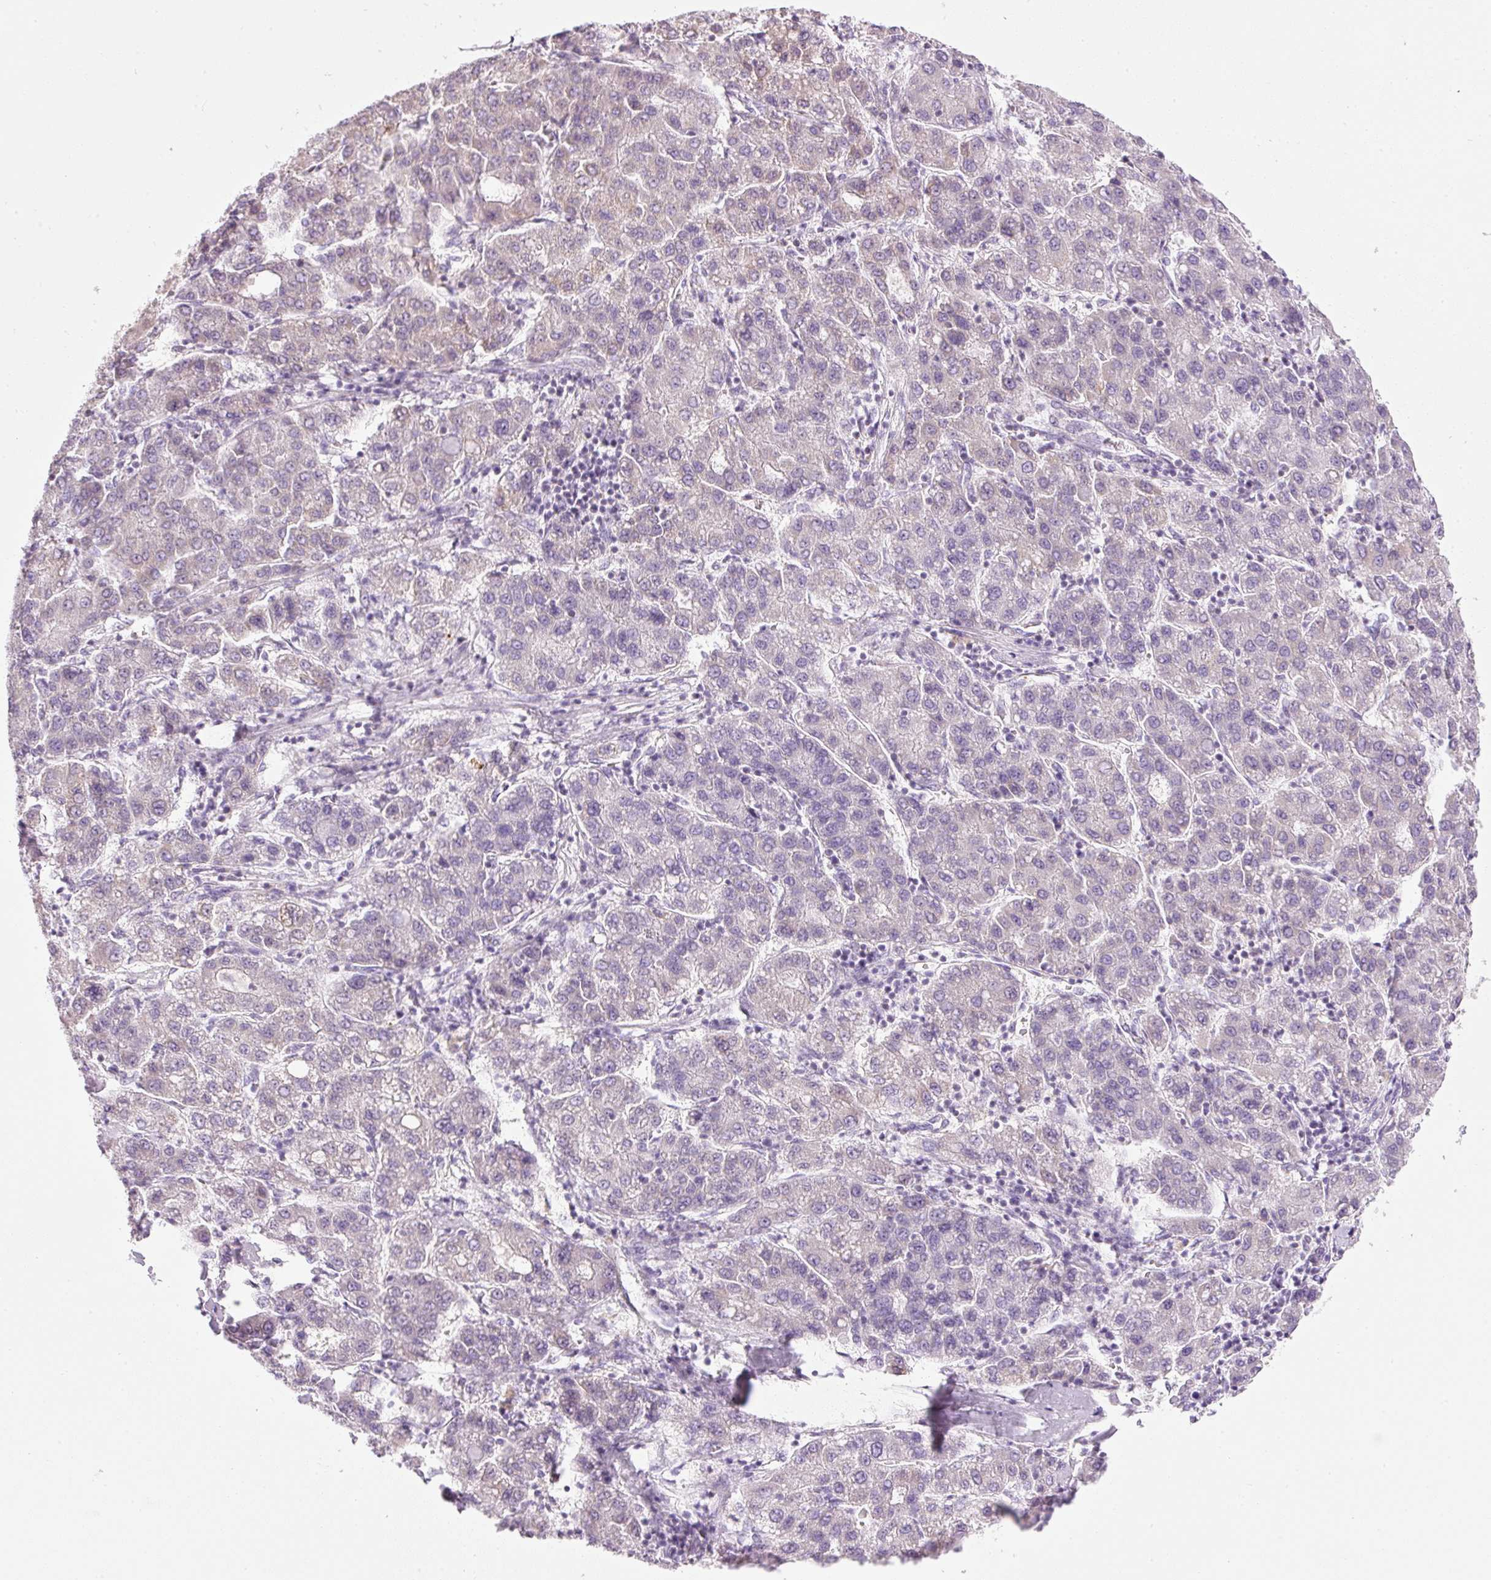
{"staining": {"intensity": "negative", "quantity": "none", "location": "none"}, "tissue": "liver cancer", "cell_type": "Tumor cells", "image_type": "cancer", "snomed": [{"axis": "morphology", "description": "Carcinoma, Hepatocellular, NOS"}, {"axis": "topography", "description": "Liver"}], "caption": "High power microscopy micrograph of an immunohistochemistry (IHC) image of liver cancer, revealing no significant expression in tumor cells.", "gene": "CARD16", "patient": {"sex": "male", "age": 65}}